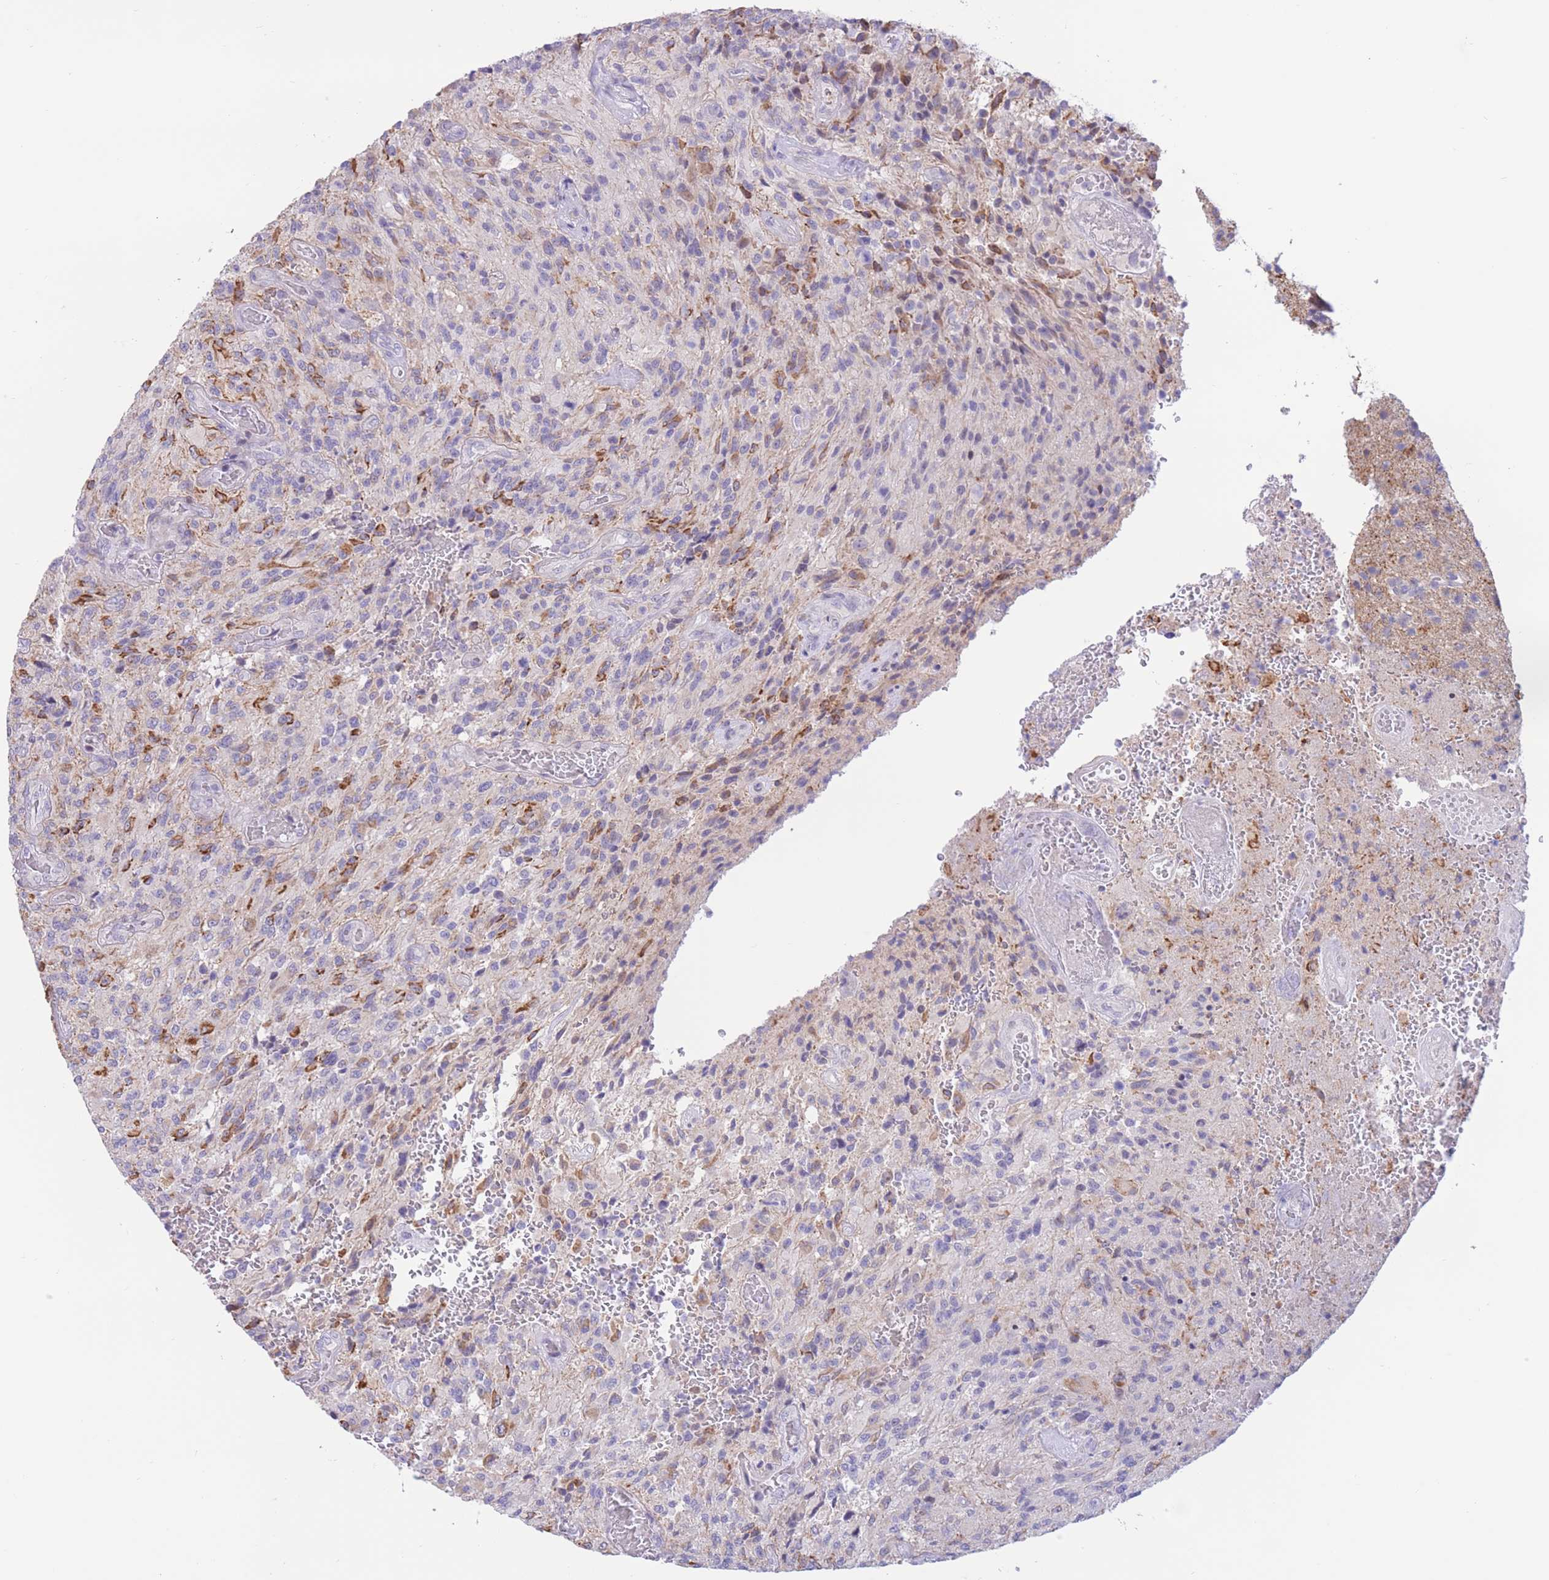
{"staining": {"intensity": "moderate", "quantity": "<25%", "location": "cytoplasmic/membranous"}, "tissue": "glioma", "cell_type": "Tumor cells", "image_type": "cancer", "snomed": [{"axis": "morphology", "description": "Normal tissue, NOS"}, {"axis": "morphology", "description": "Glioma, malignant, High grade"}, {"axis": "topography", "description": "Cerebral cortex"}], "caption": "IHC of glioma demonstrates low levels of moderate cytoplasmic/membranous positivity in about <25% of tumor cells. (DAB (3,3'-diaminobenzidine) = brown stain, brightfield microscopy at high magnification).", "gene": "RPL39L", "patient": {"sex": "male", "age": 56}}